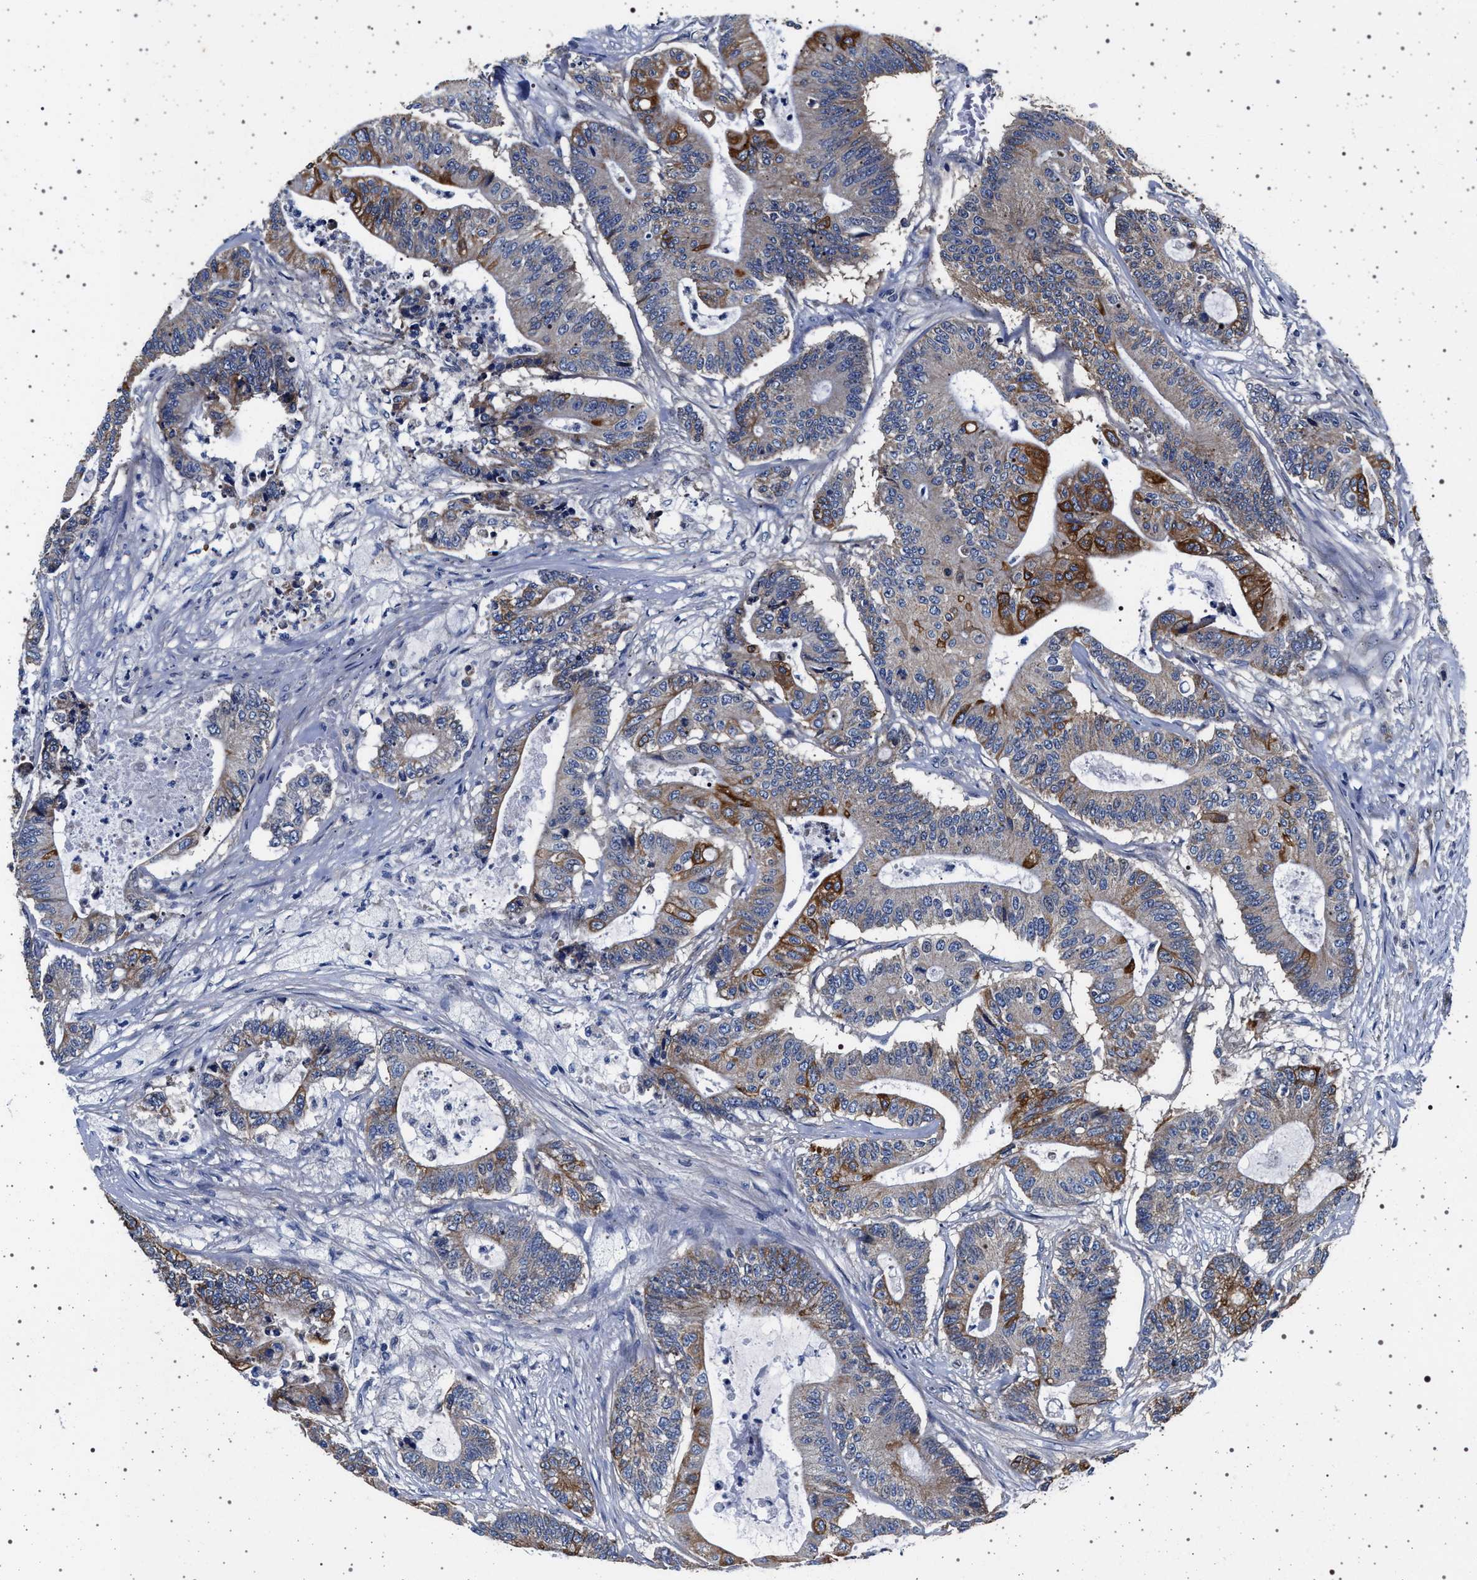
{"staining": {"intensity": "moderate", "quantity": "<25%", "location": "cytoplasmic/membranous"}, "tissue": "colorectal cancer", "cell_type": "Tumor cells", "image_type": "cancer", "snomed": [{"axis": "morphology", "description": "Adenocarcinoma, NOS"}, {"axis": "topography", "description": "Colon"}], "caption": "Protein positivity by immunohistochemistry (IHC) demonstrates moderate cytoplasmic/membranous positivity in about <25% of tumor cells in colorectal cancer (adenocarcinoma).", "gene": "MAP3K2", "patient": {"sex": "female", "age": 84}}